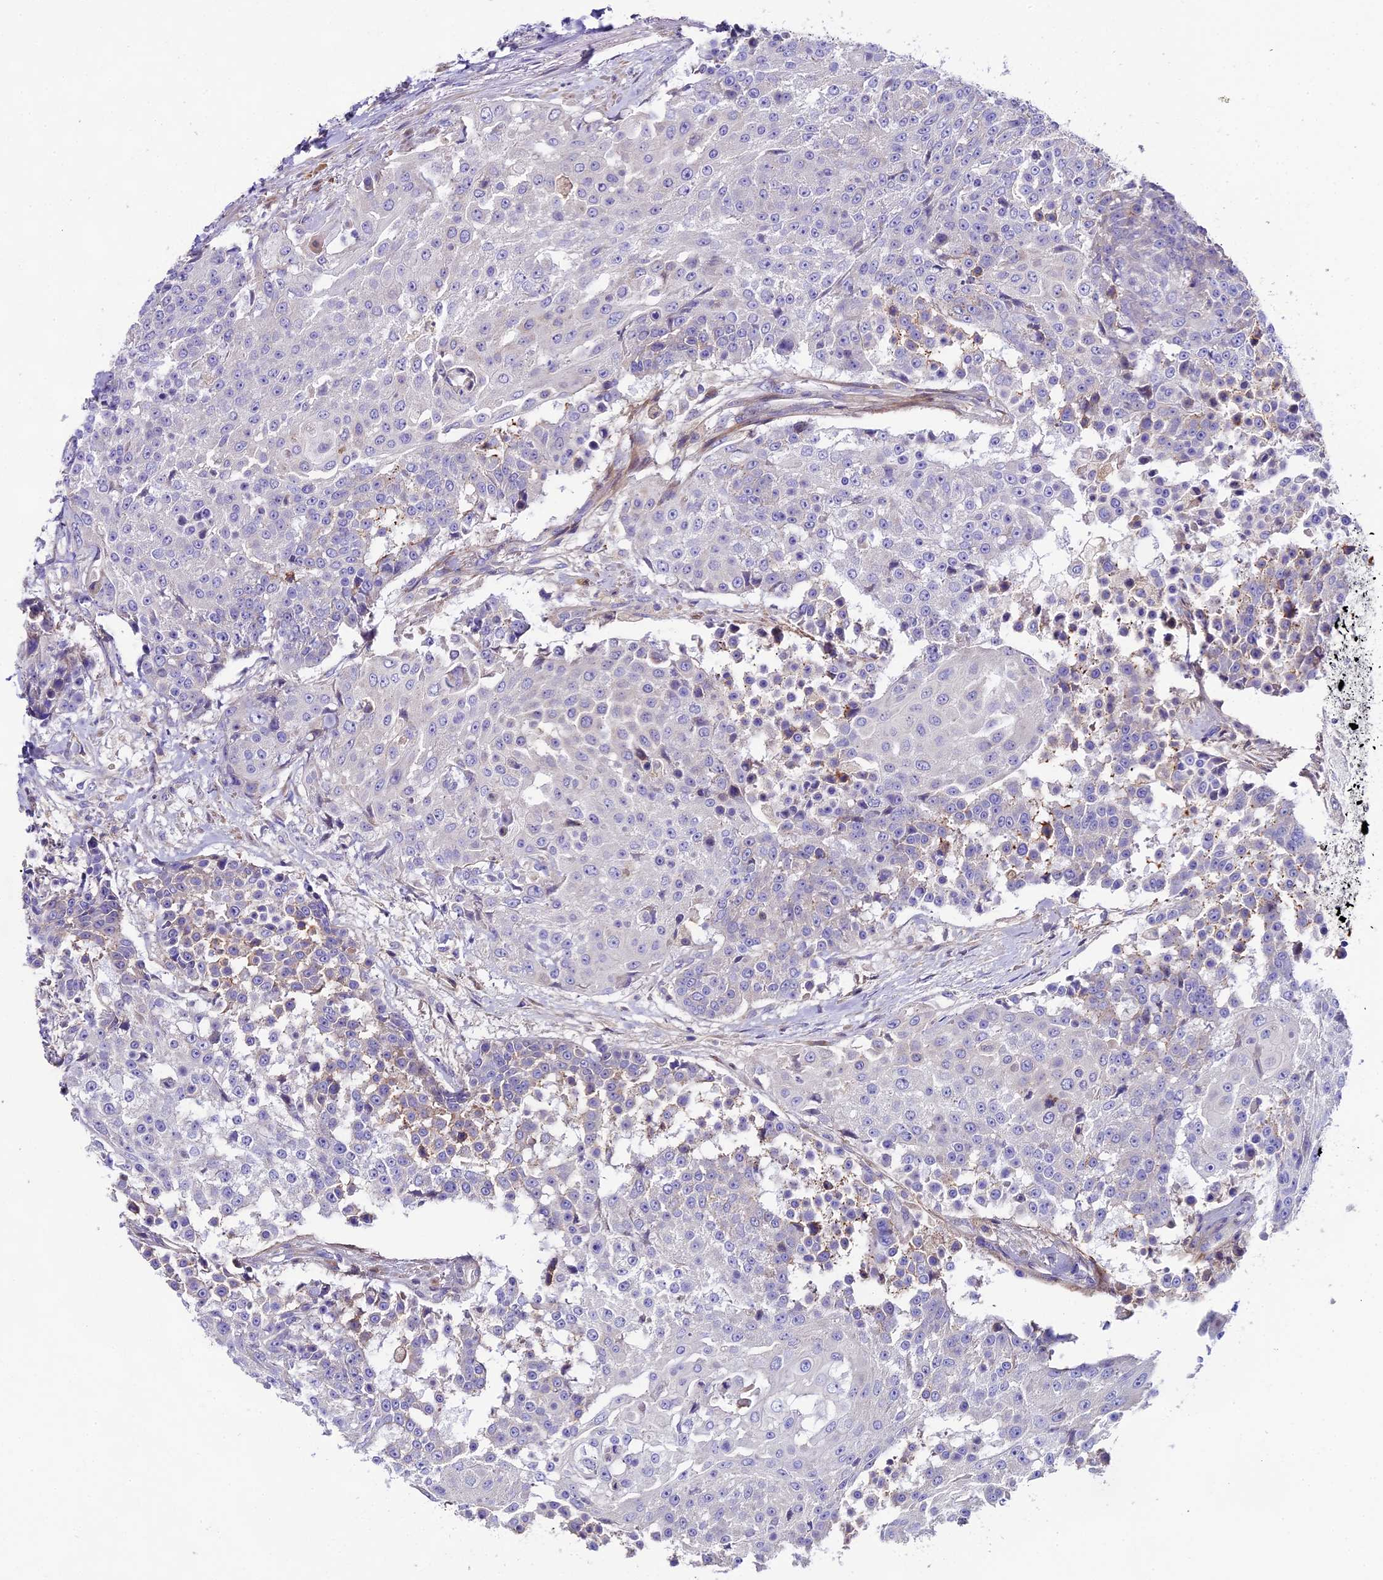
{"staining": {"intensity": "negative", "quantity": "none", "location": "none"}, "tissue": "urothelial cancer", "cell_type": "Tumor cells", "image_type": "cancer", "snomed": [{"axis": "morphology", "description": "Urothelial carcinoma, High grade"}, {"axis": "topography", "description": "Urinary bladder"}], "caption": "A high-resolution histopathology image shows immunohistochemistry (IHC) staining of urothelial cancer, which shows no significant expression in tumor cells.", "gene": "PIGU", "patient": {"sex": "female", "age": 63}}